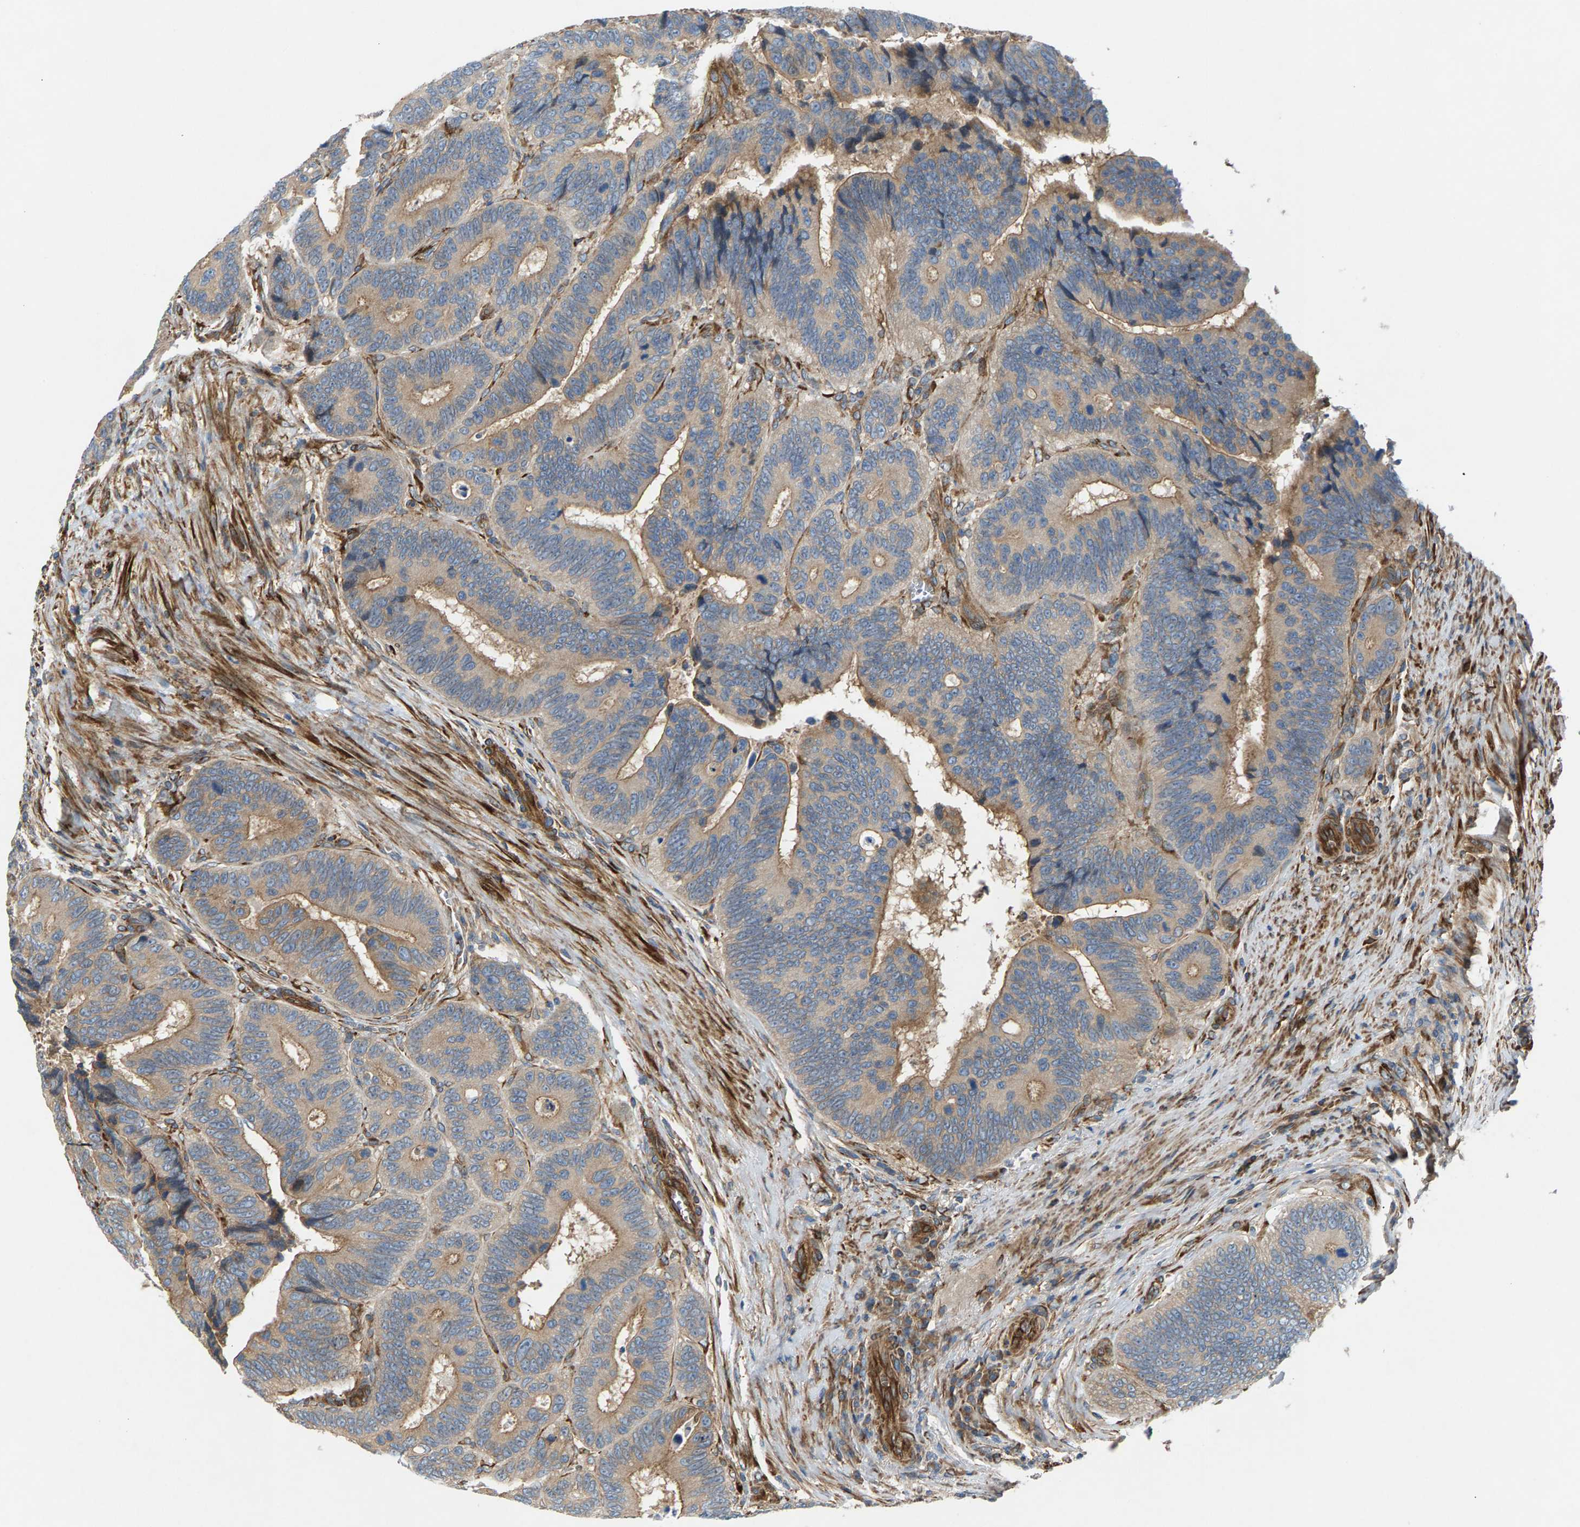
{"staining": {"intensity": "weak", "quantity": "25%-75%", "location": "cytoplasmic/membranous"}, "tissue": "colorectal cancer", "cell_type": "Tumor cells", "image_type": "cancer", "snomed": [{"axis": "morphology", "description": "Inflammation, NOS"}, {"axis": "morphology", "description": "Adenocarcinoma, NOS"}, {"axis": "topography", "description": "Colon"}], "caption": "A photomicrograph of human colorectal cancer (adenocarcinoma) stained for a protein displays weak cytoplasmic/membranous brown staining in tumor cells.", "gene": "PDCL", "patient": {"sex": "male", "age": 72}}